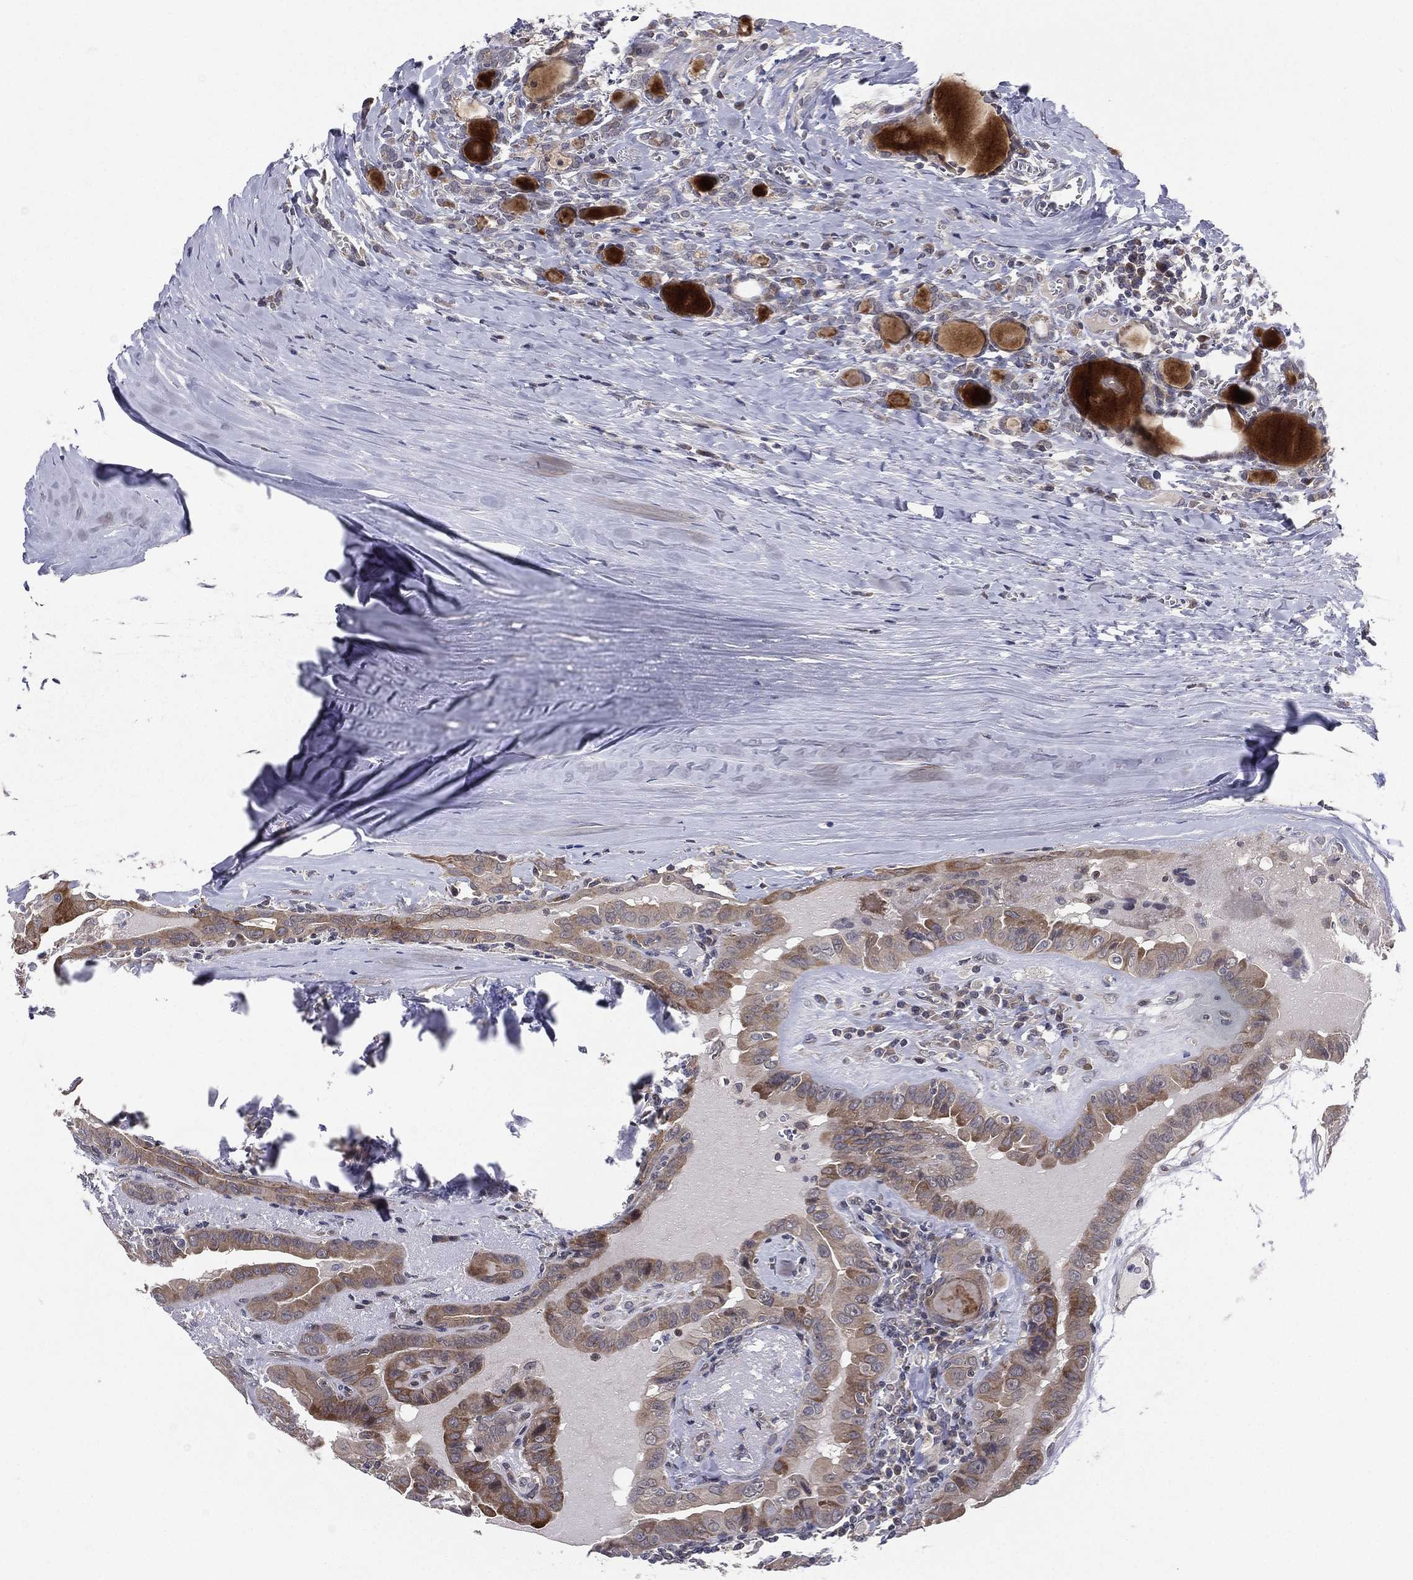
{"staining": {"intensity": "strong", "quantity": "25%-75%", "location": "cytoplasmic/membranous"}, "tissue": "thyroid cancer", "cell_type": "Tumor cells", "image_type": "cancer", "snomed": [{"axis": "morphology", "description": "Papillary adenocarcinoma, NOS"}, {"axis": "topography", "description": "Thyroid gland"}], "caption": "IHC (DAB (3,3'-diaminobenzidine)) staining of thyroid papillary adenocarcinoma shows strong cytoplasmic/membranous protein staining in approximately 25%-75% of tumor cells.", "gene": "KAT14", "patient": {"sex": "female", "age": 37}}